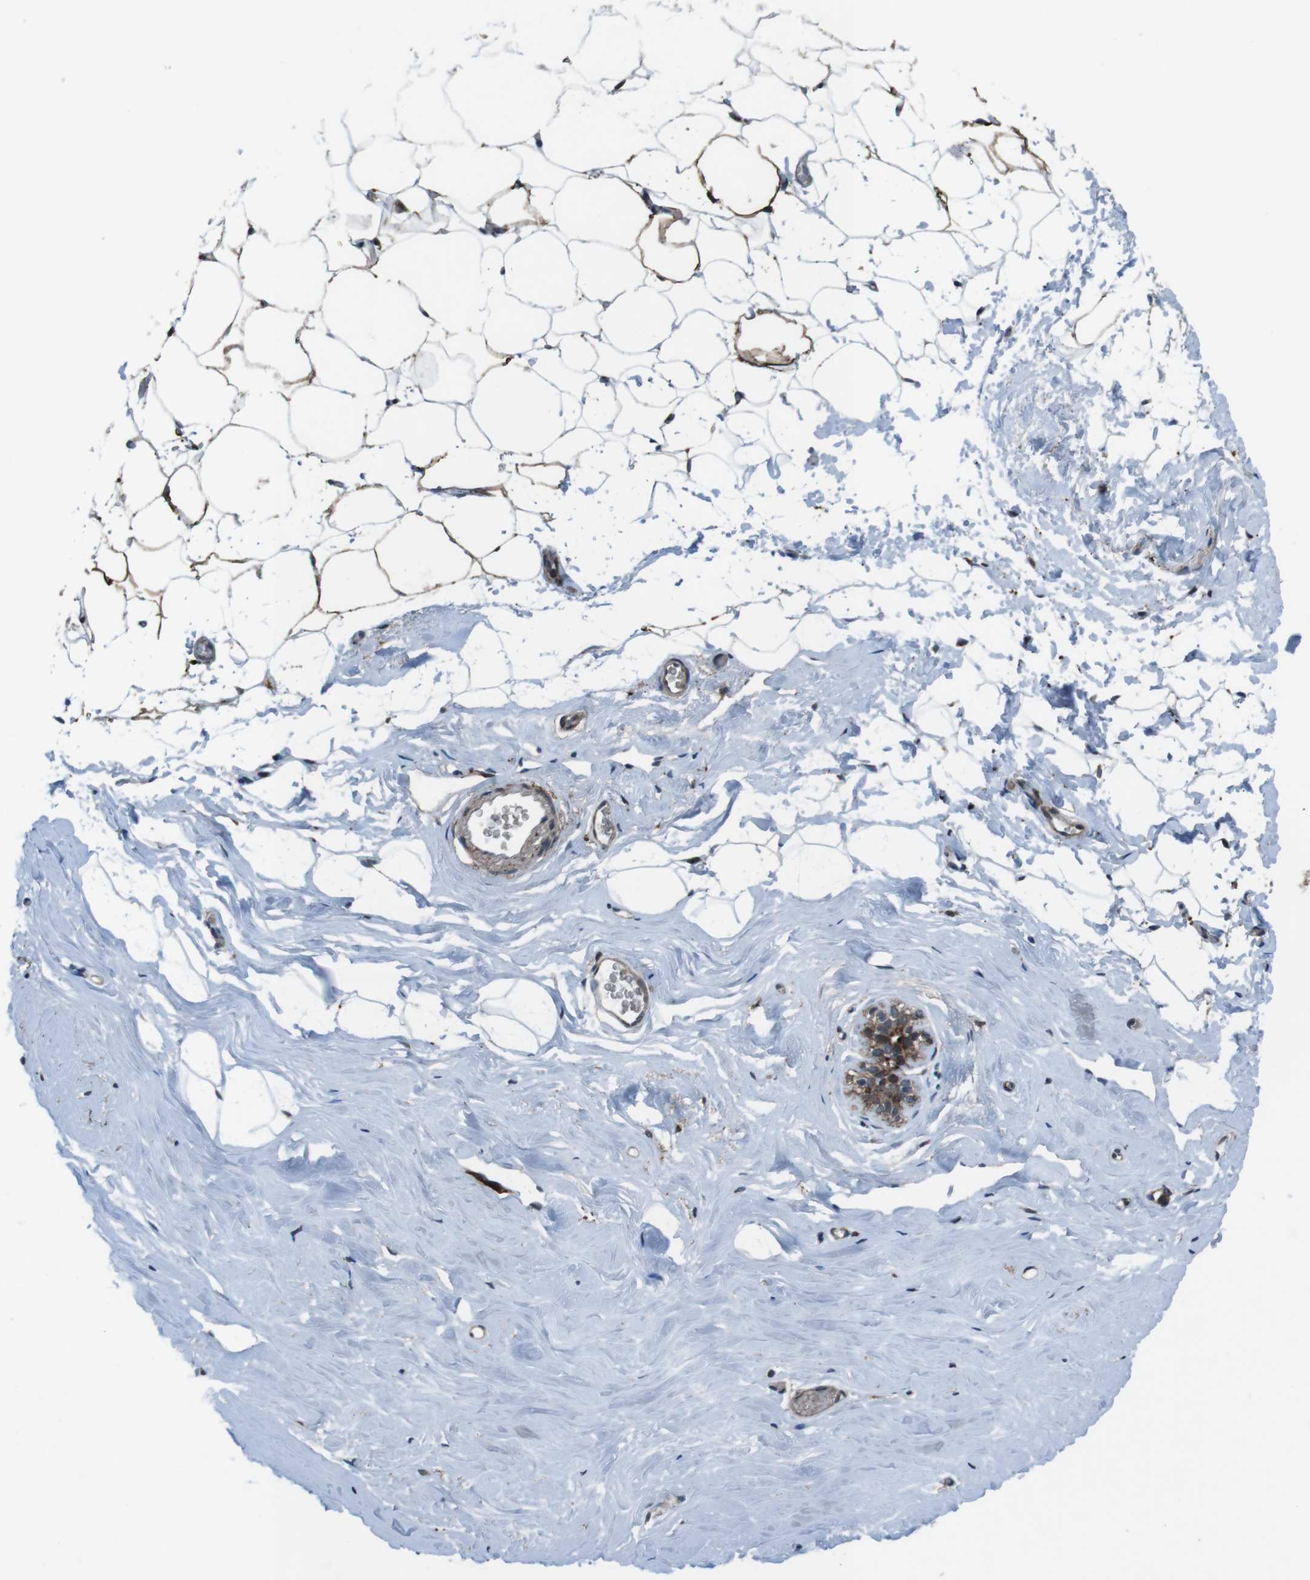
{"staining": {"intensity": "strong", "quantity": ">75%", "location": "cytoplasmic/membranous"}, "tissue": "breast", "cell_type": "Adipocytes", "image_type": "normal", "snomed": [{"axis": "morphology", "description": "Normal tissue, NOS"}, {"axis": "topography", "description": "Breast"}], "caption": "Protein staining of benign breast demonstrates strong cytoplasmic/membranous positivity in about >75% of adipocytes. (DAB (3,3'-diaminobenzidine) IHC, brown staining for protein, blue staining for nuclei).", "gene": "GDF10", "patient": {"sex": "female", "age": 75}}